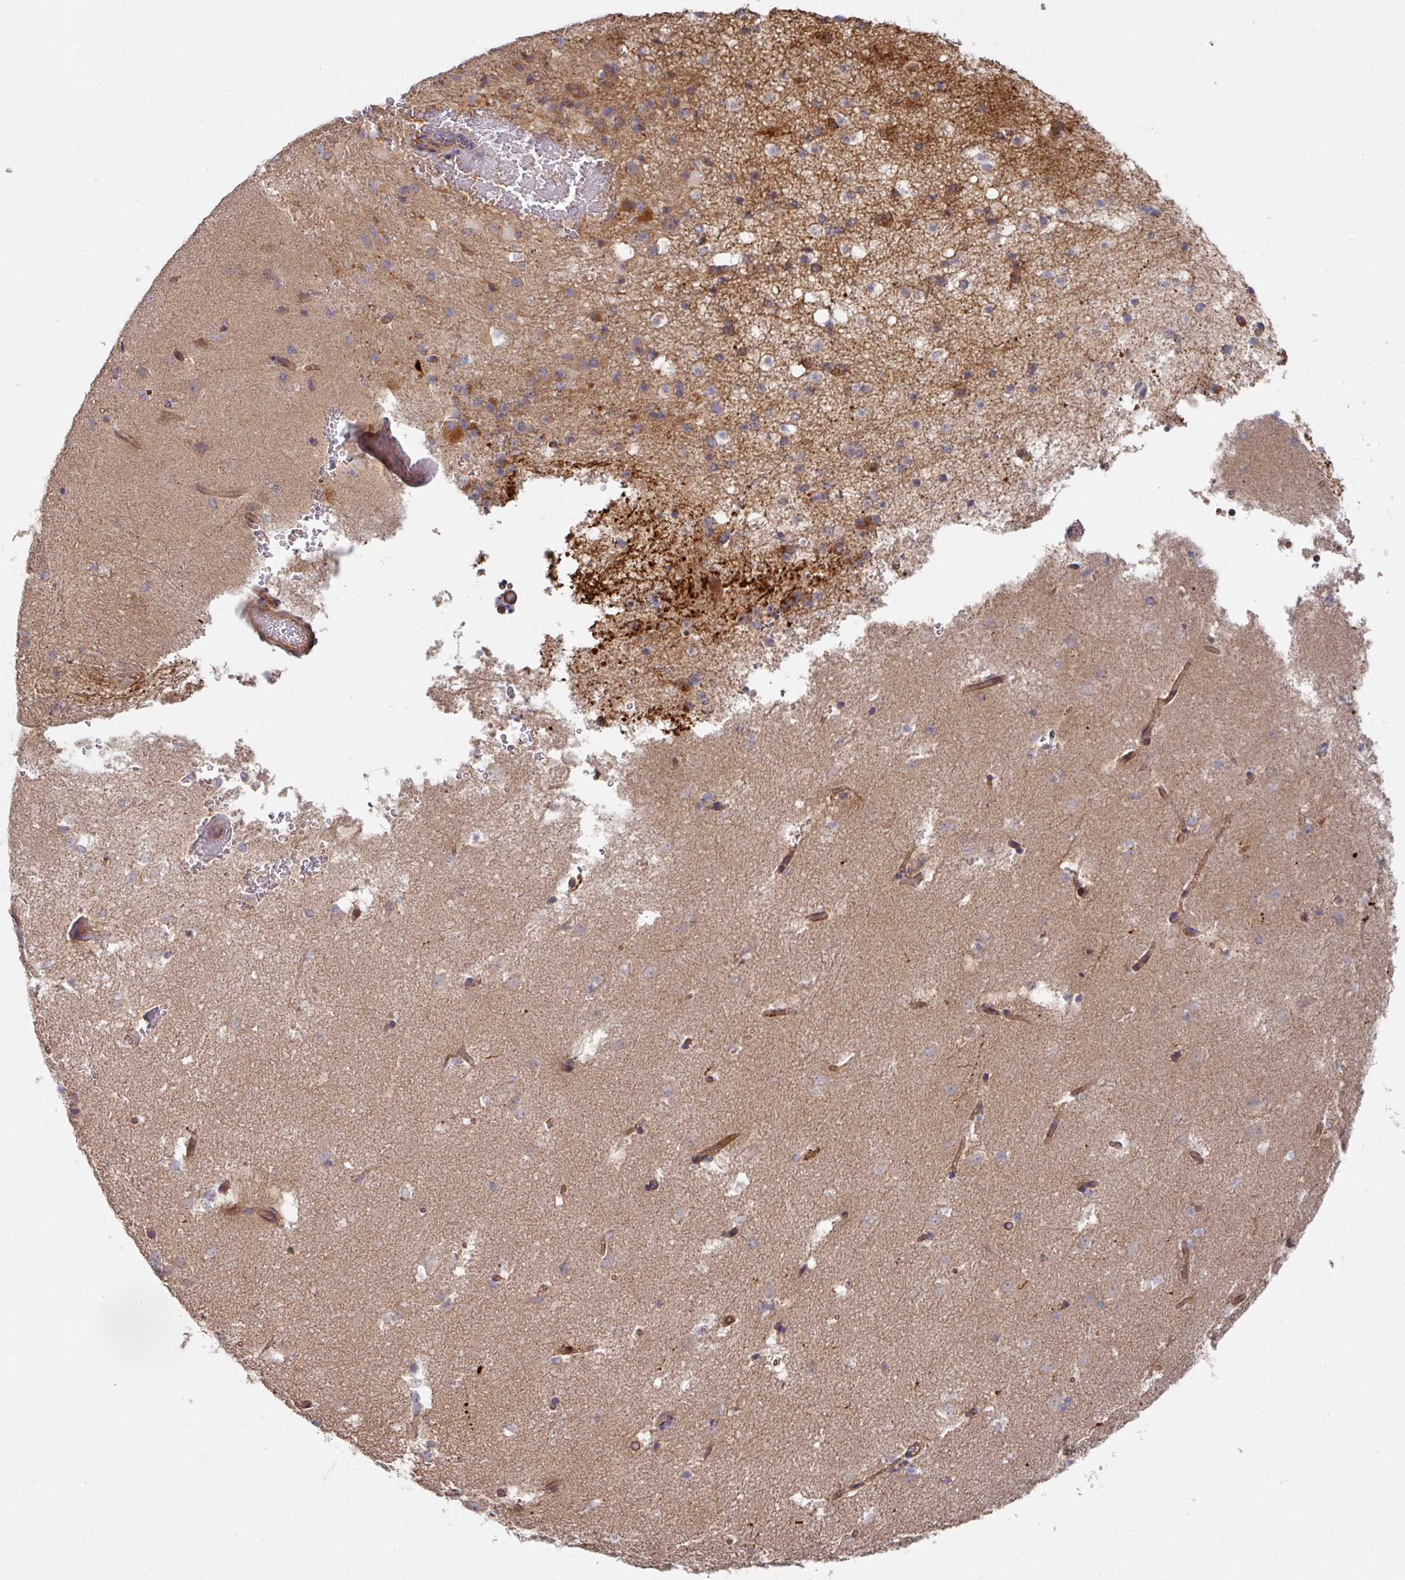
{"staining": {"intensity": "moderate", "quantity": "<25%", "location": "cytoplasmic/membranous"}, "tissue": "caudate", "cell_type": "Glial cells", "image_type": "normal", "snomed": [{"axis": "morphology", "description": "Normal tissue, NOS"}, {"axis": "topography", "description": "Lateral ventricle wall"}], "caption": "Protein staining by immunohistochemistry (IHC) shows moderate cytoplasmic/membranous expression in approximately <25% of glial cells in normal caudate. (DAB = brown stain, brightfield microscopy at high magnification).", "gene": "DCAF12L1", "patient": {"sex": "male", "age": 37}}